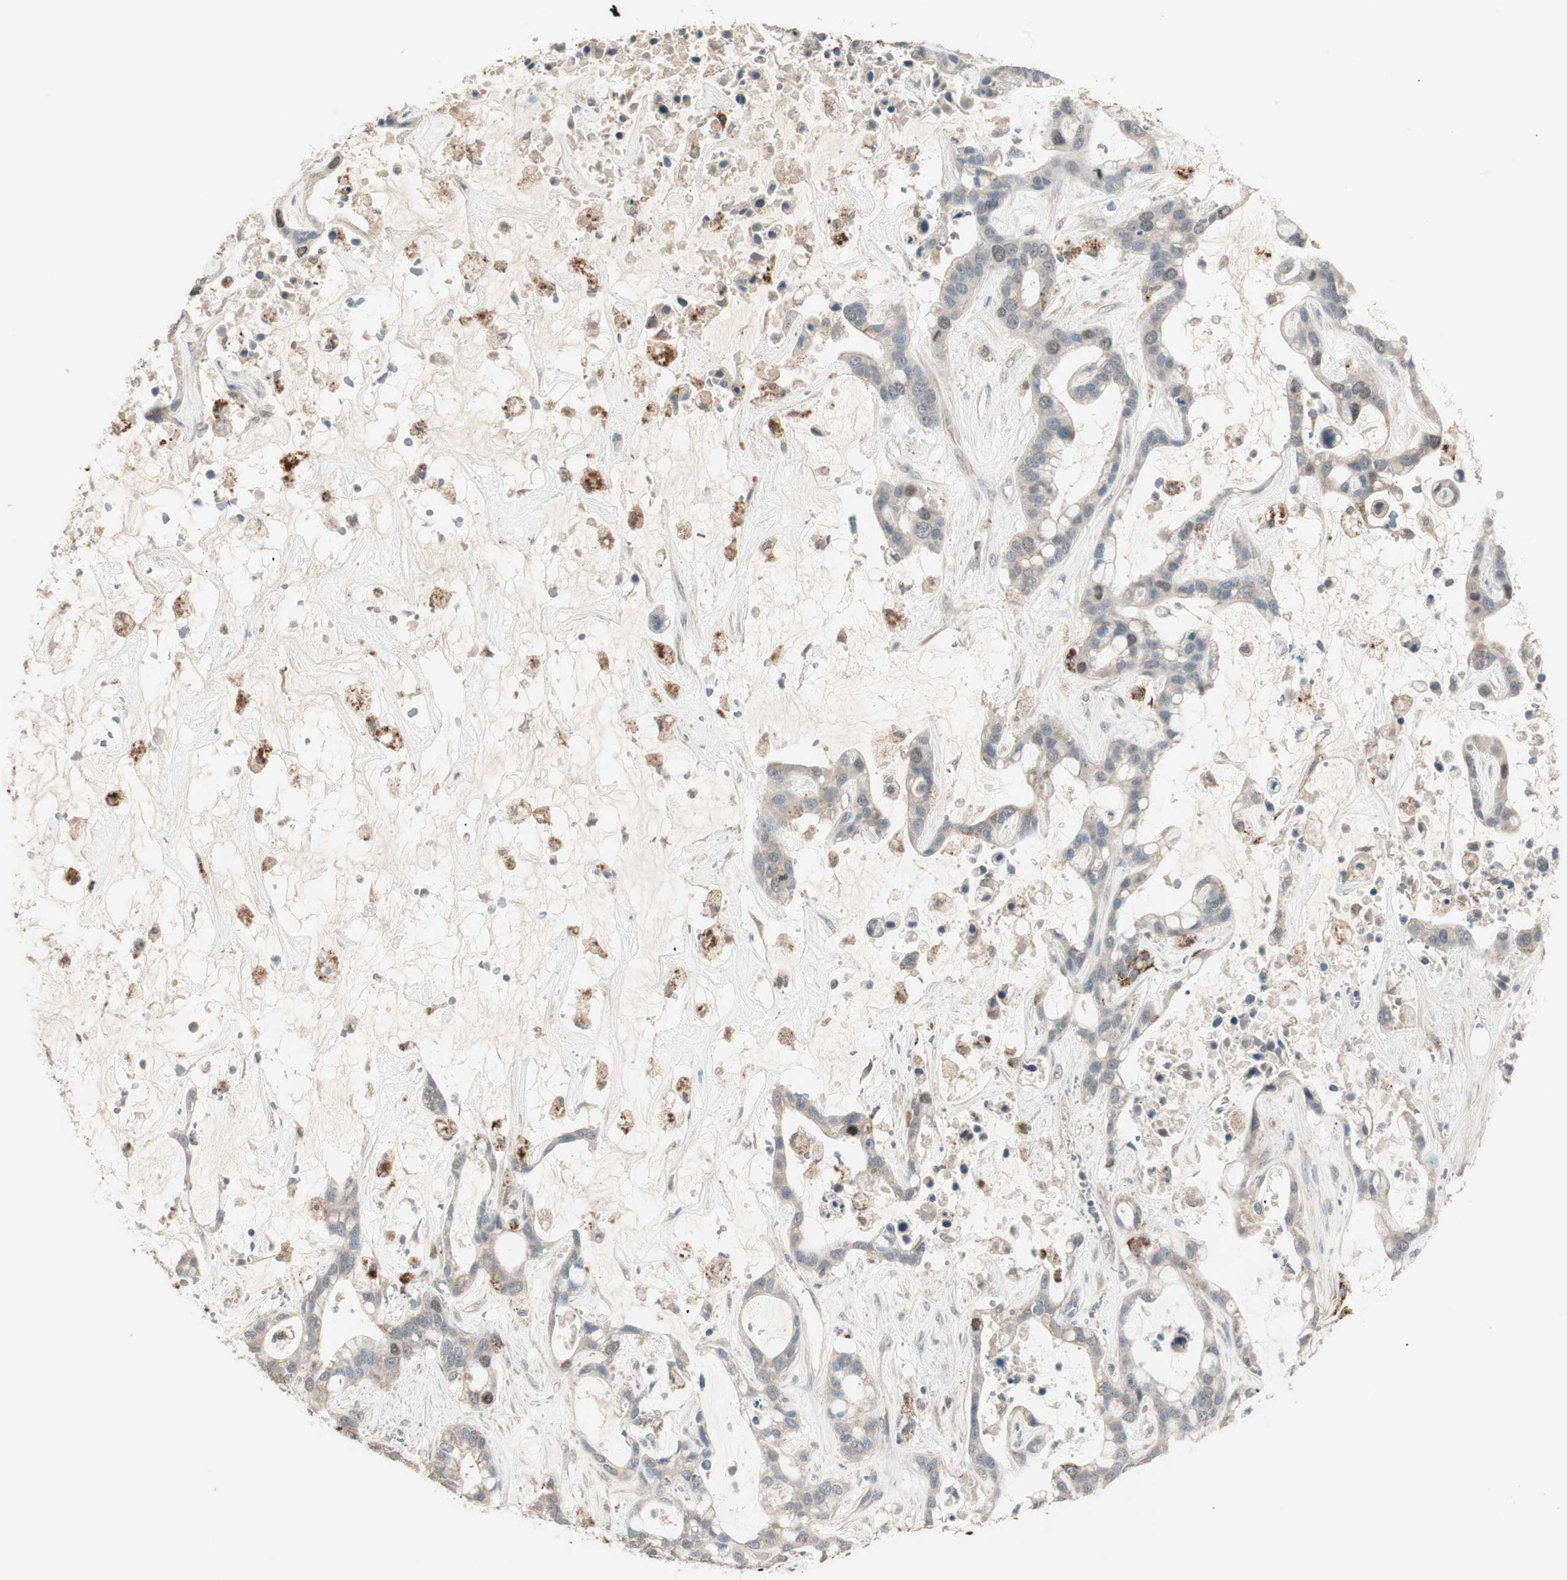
{"staining": {"intensity": "moderate", "quantity": ">75%", "location": "cytoplasmic/membranous,nuclear"}, "tissue": "liver cancer", "cell_type": "Tumor cells", "image_type": "cancer", "snomed": [{"axis": "morphology", "description": "Cholangiocarcinoma"}, {"axis": "topography", "description": "Liver"}], "caption": "Protein staining shows moderate cytoplasmic/membranous and nuclear staining in approximately >75% of tumor cells in liver cancer.", "gene": "NFRKB", "patient": {"sex": "female", "age": 65}}